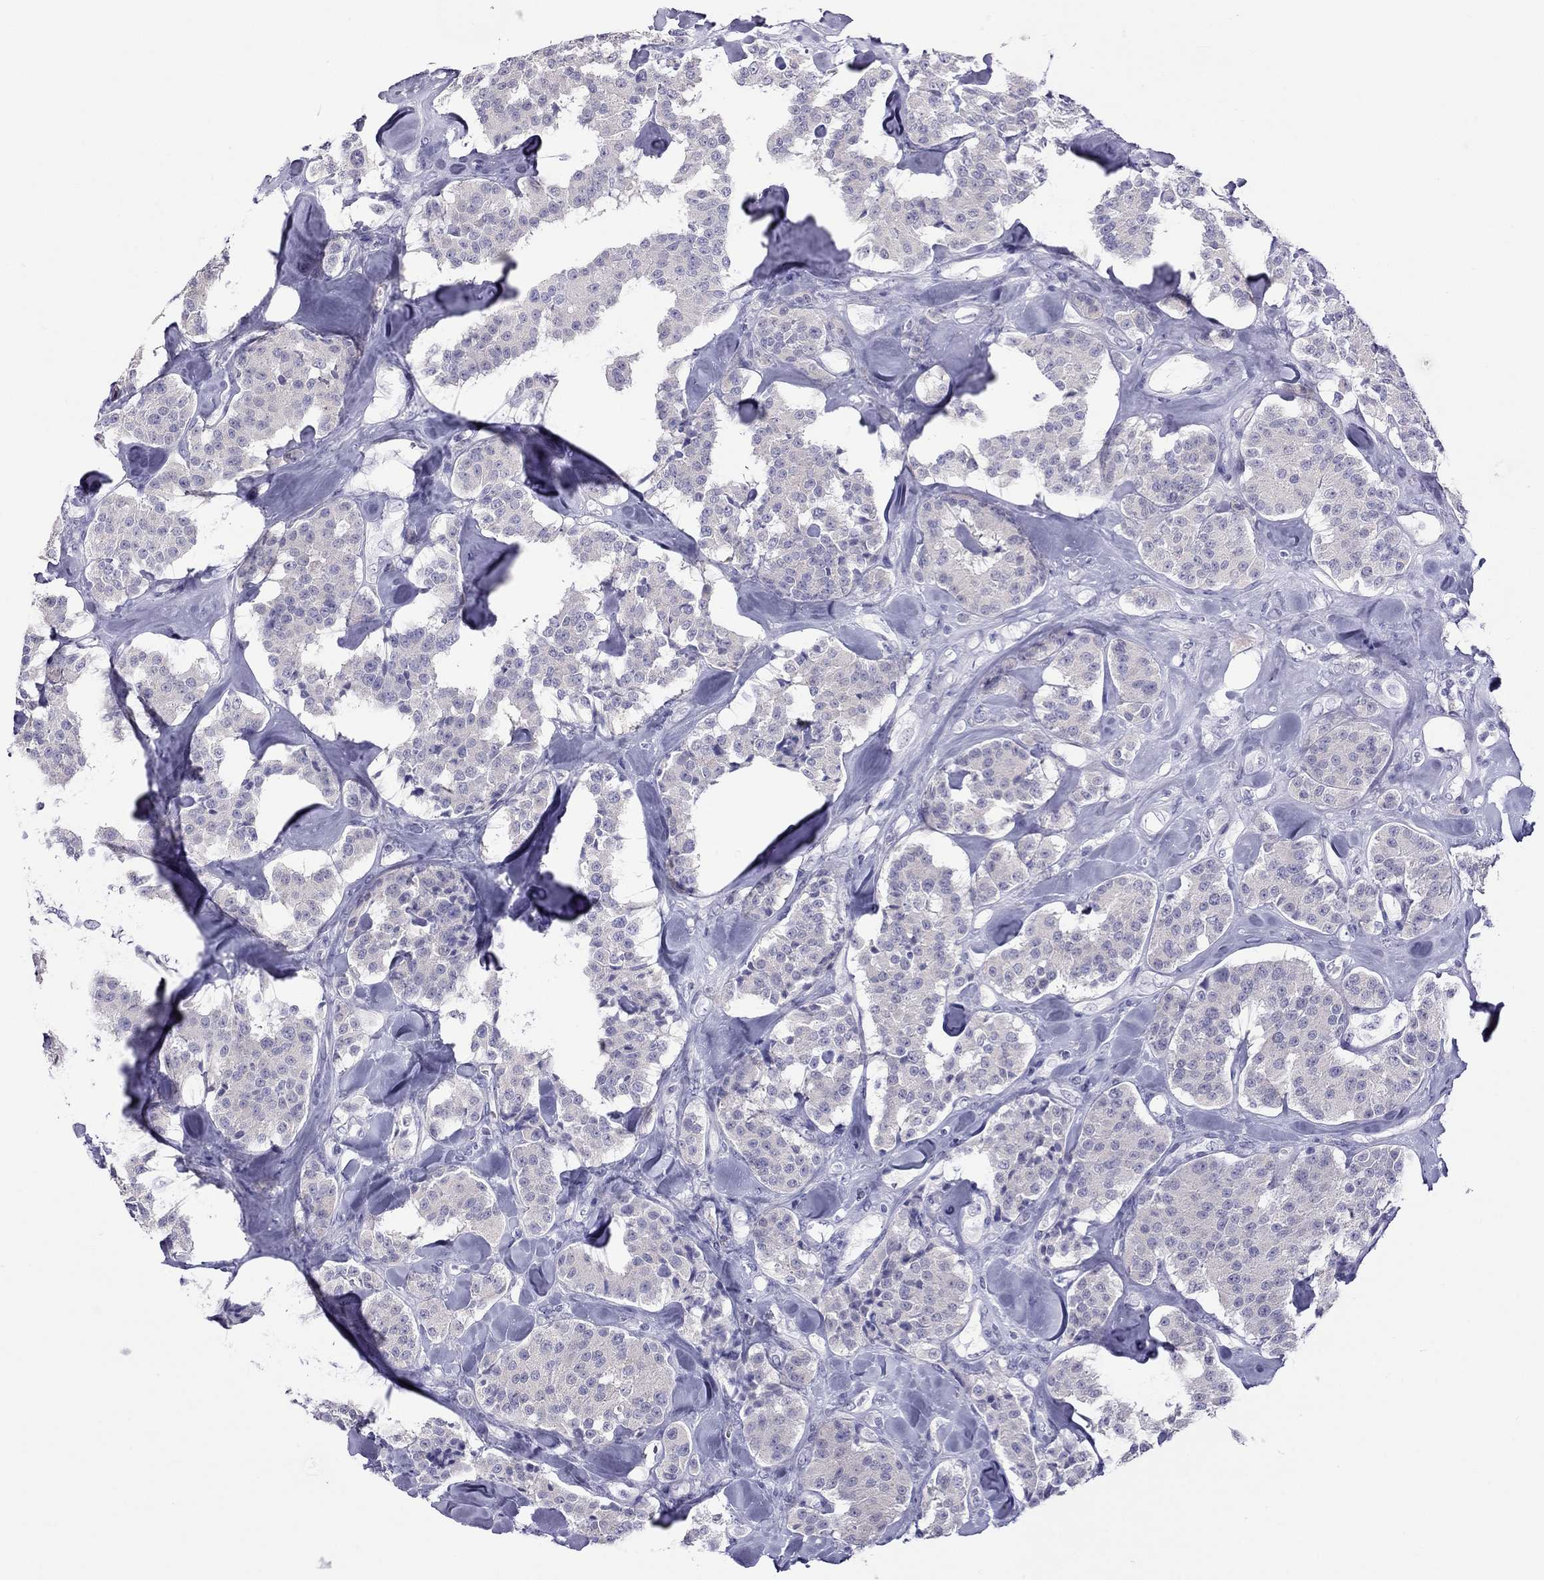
{"staining": {"intensity": "negative", "quantity": "none", "location": "none"}, "tissue": "carcinoid", "cell_type": "Tumor cells", "image_type": "cancer", "snomed": [{"axis": "morphology", "description": "Carcinoid, malignant, NOS"}, {"axis": "topography", "description": "Pancreas"}], "caption": "Immunohistochemistry (IHC) of human carcinoid (malignant) demonstrates no expression in tumor cells.", "gene": "TEX14", "patient": {"sex": "male", "age": 41}}